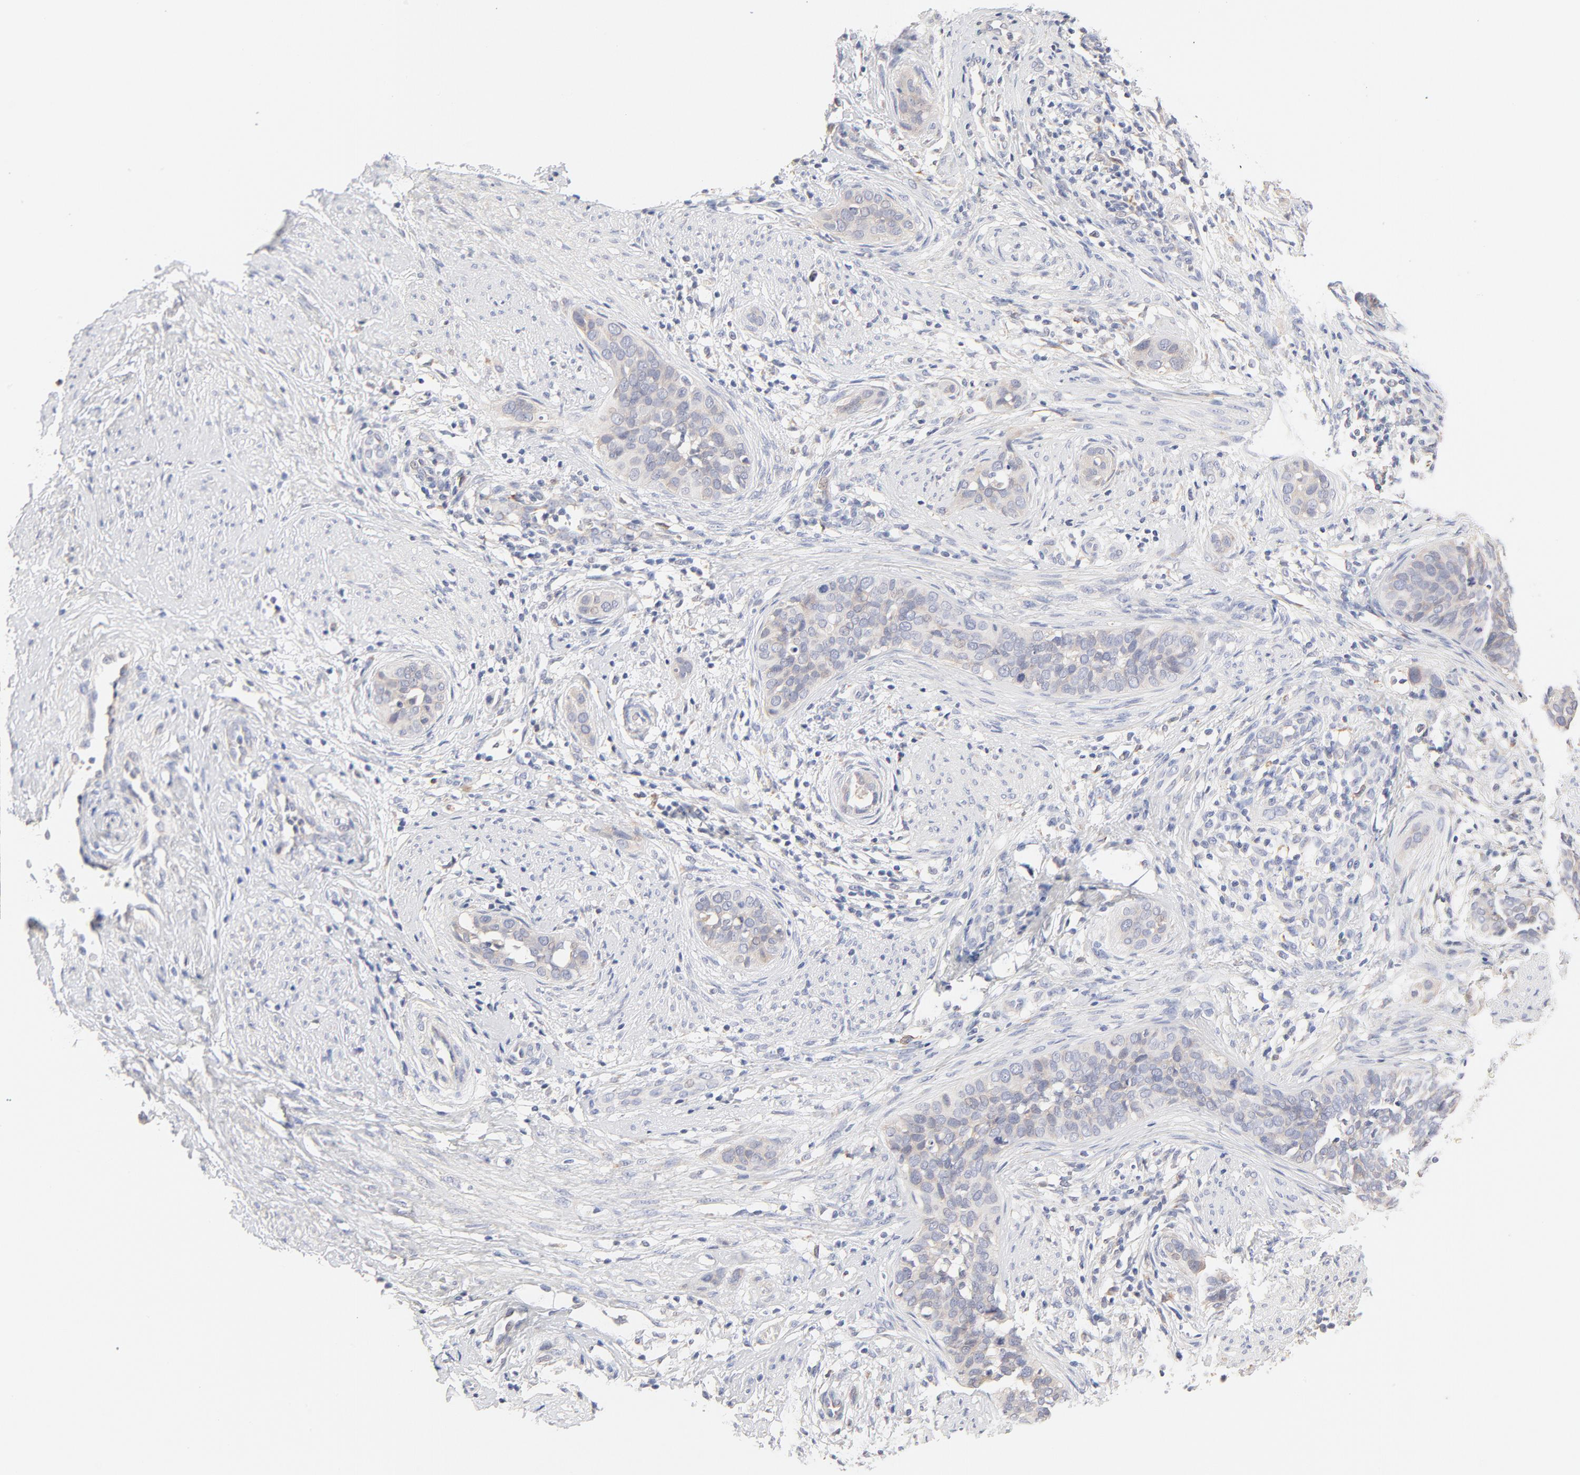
{"staining": {"intensity": "negative", "quantity": "none", "location": "none"}, "tissue": "cervical cancer", "cell_type": "Tumor cells", "image_type": "cancer", "snomed": [{"axis": "morphology", "description": "Squamous cell carcinoma, NOS"}, {"axis": "topography", "description": "Cervix"}], "caption": "Tumor cells show no significant staining in cervical squamous cell carcinoma. (DAB immunohistochemistry (IHC) visualized using brightfield microscopy, high magnification).", "gene": "MTERF2", "patient": {"sex": "female", "age": 31}}